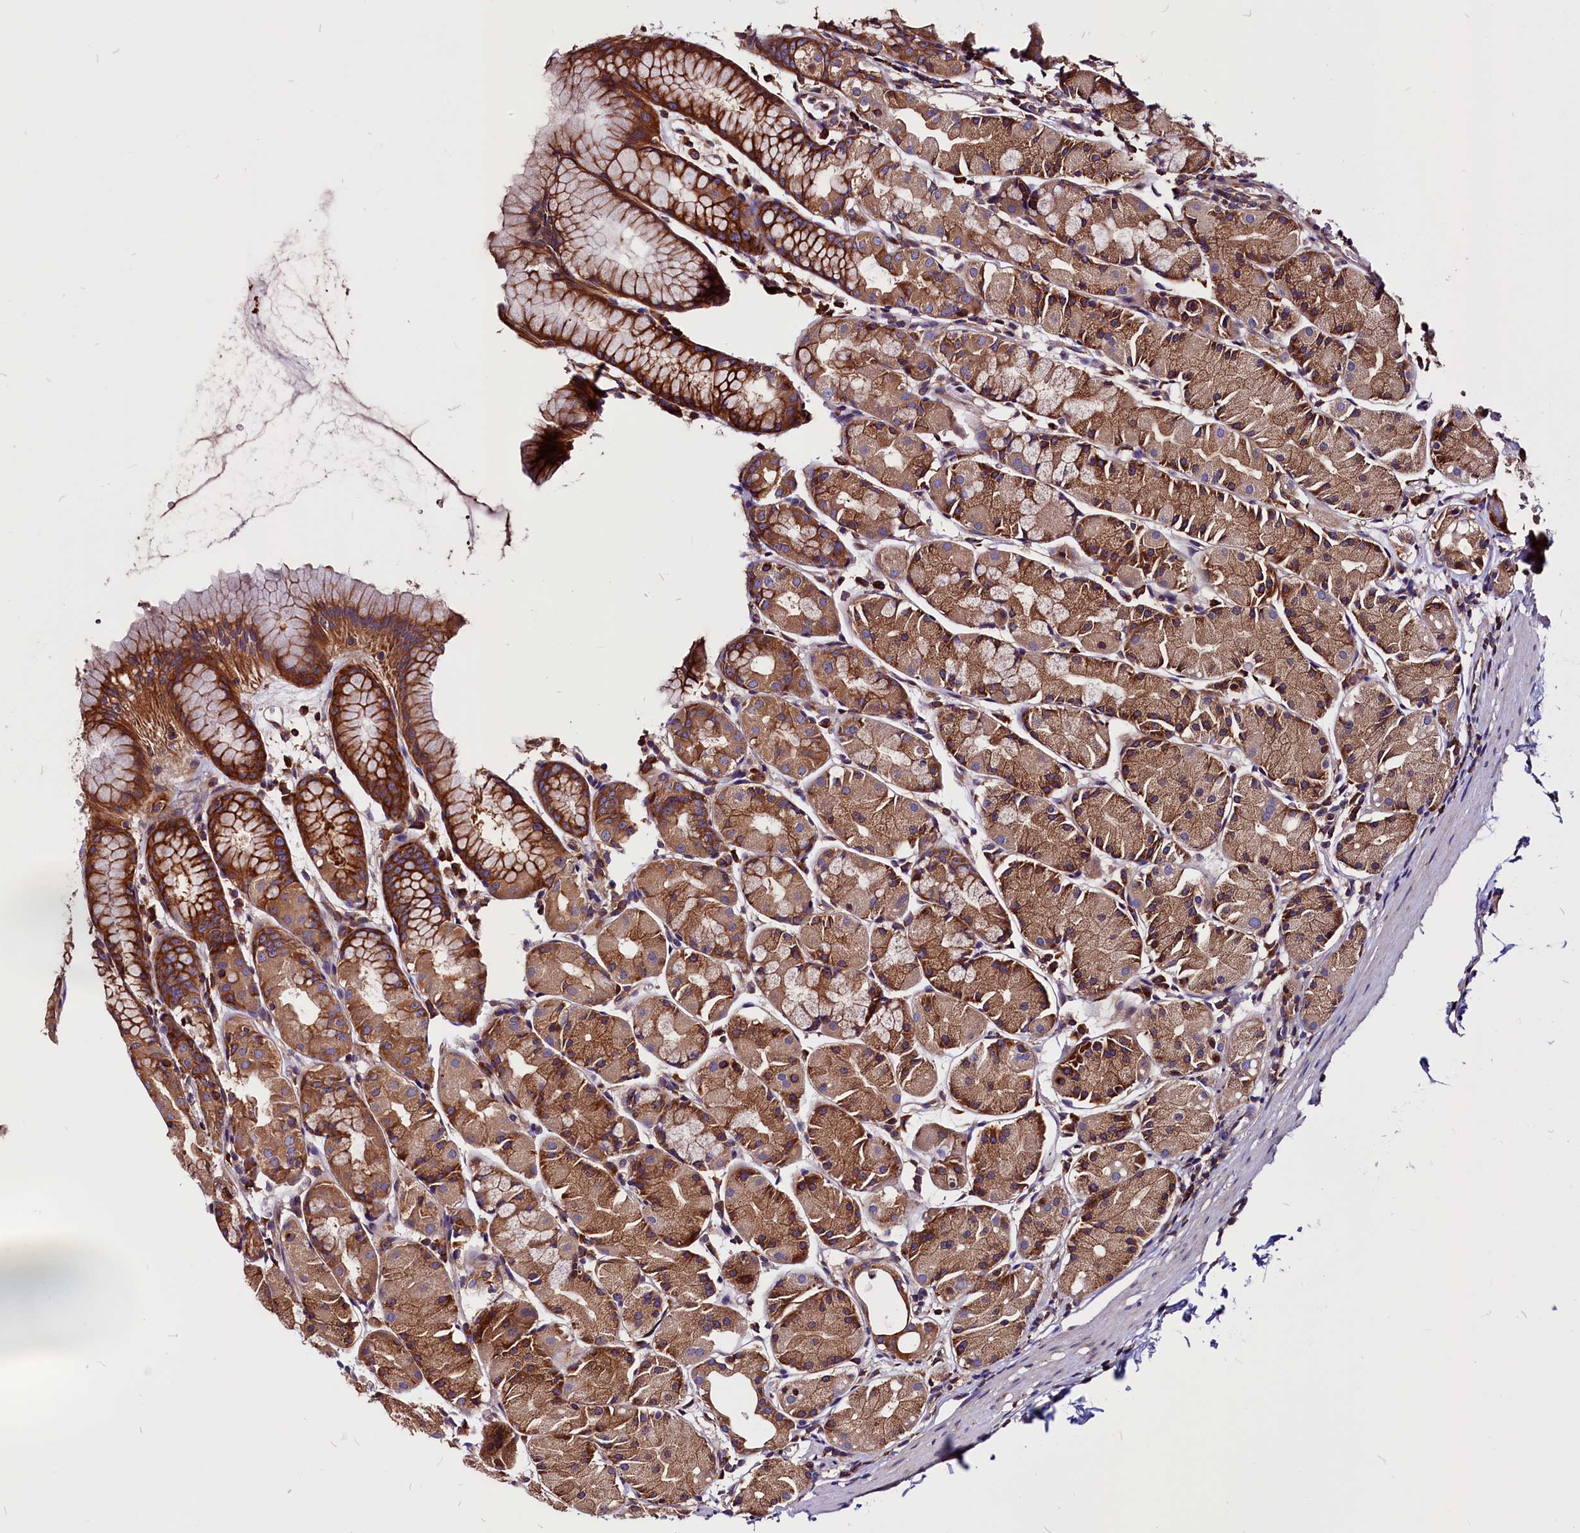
{"staining": {"intensity": "strong", "quantity": ">75%", "location": "cytoplasmic/membranous"}, "tissue": "stomach", "cell_type": "Glandular cells", "image_type": "normal", "snomed": [{"axis": "morphology", "description": "Normal tissue, NOS"}, {"axis": "topography", "description": "Stomach, upper"}], "caption": "Glandular cells show strong cytoplasmic/membranous positivity in about >75% of cells in benign stomach.", "gene": "EIF3G", "patient": {"sex": "male", "age": 47}}